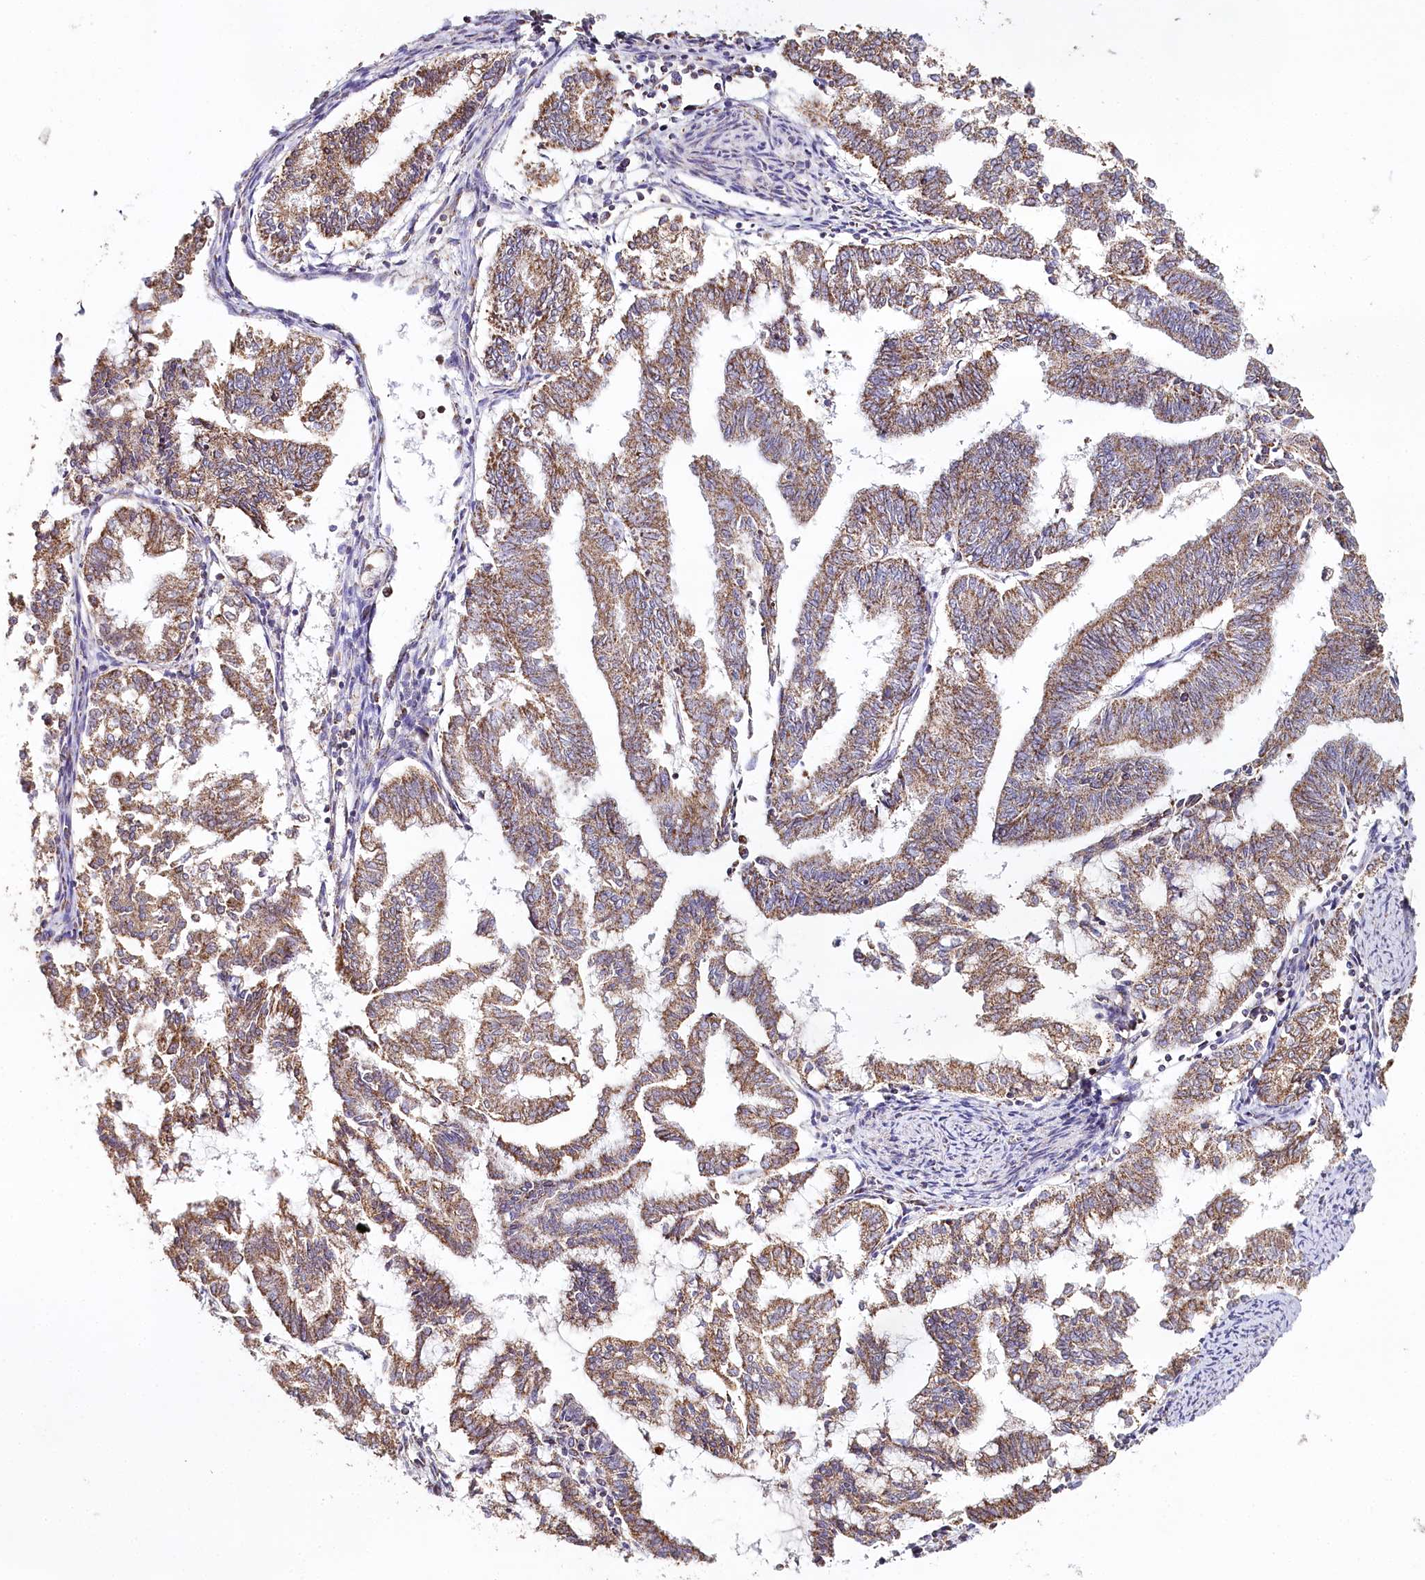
{"staining": {"intensity": "moderate", "quantity": "25%-75%", "location": "cytoplasmic/membranous"}, "tissue": "endometrial cancer", "cell_type": "Tumor cells", "image_type": "cancer", "snomed": [{"axis": "morphology", "description": "Adenocarcinoma, NOS"}, {"axis": "topography", "description": "Endometrium"}], "caption": "The micrograph exhibits staining of endometrial adenocarcinoma, revealing moderate cytoplasmic/membranous protein expression (brown color) within tumor cells. (DAB (3,3'-diaminobenzidine) IHC, brown staining for protein, blue staining for nuclei).", "gene": "MMP25", "patient": {"sex": "female", "age": 79}}